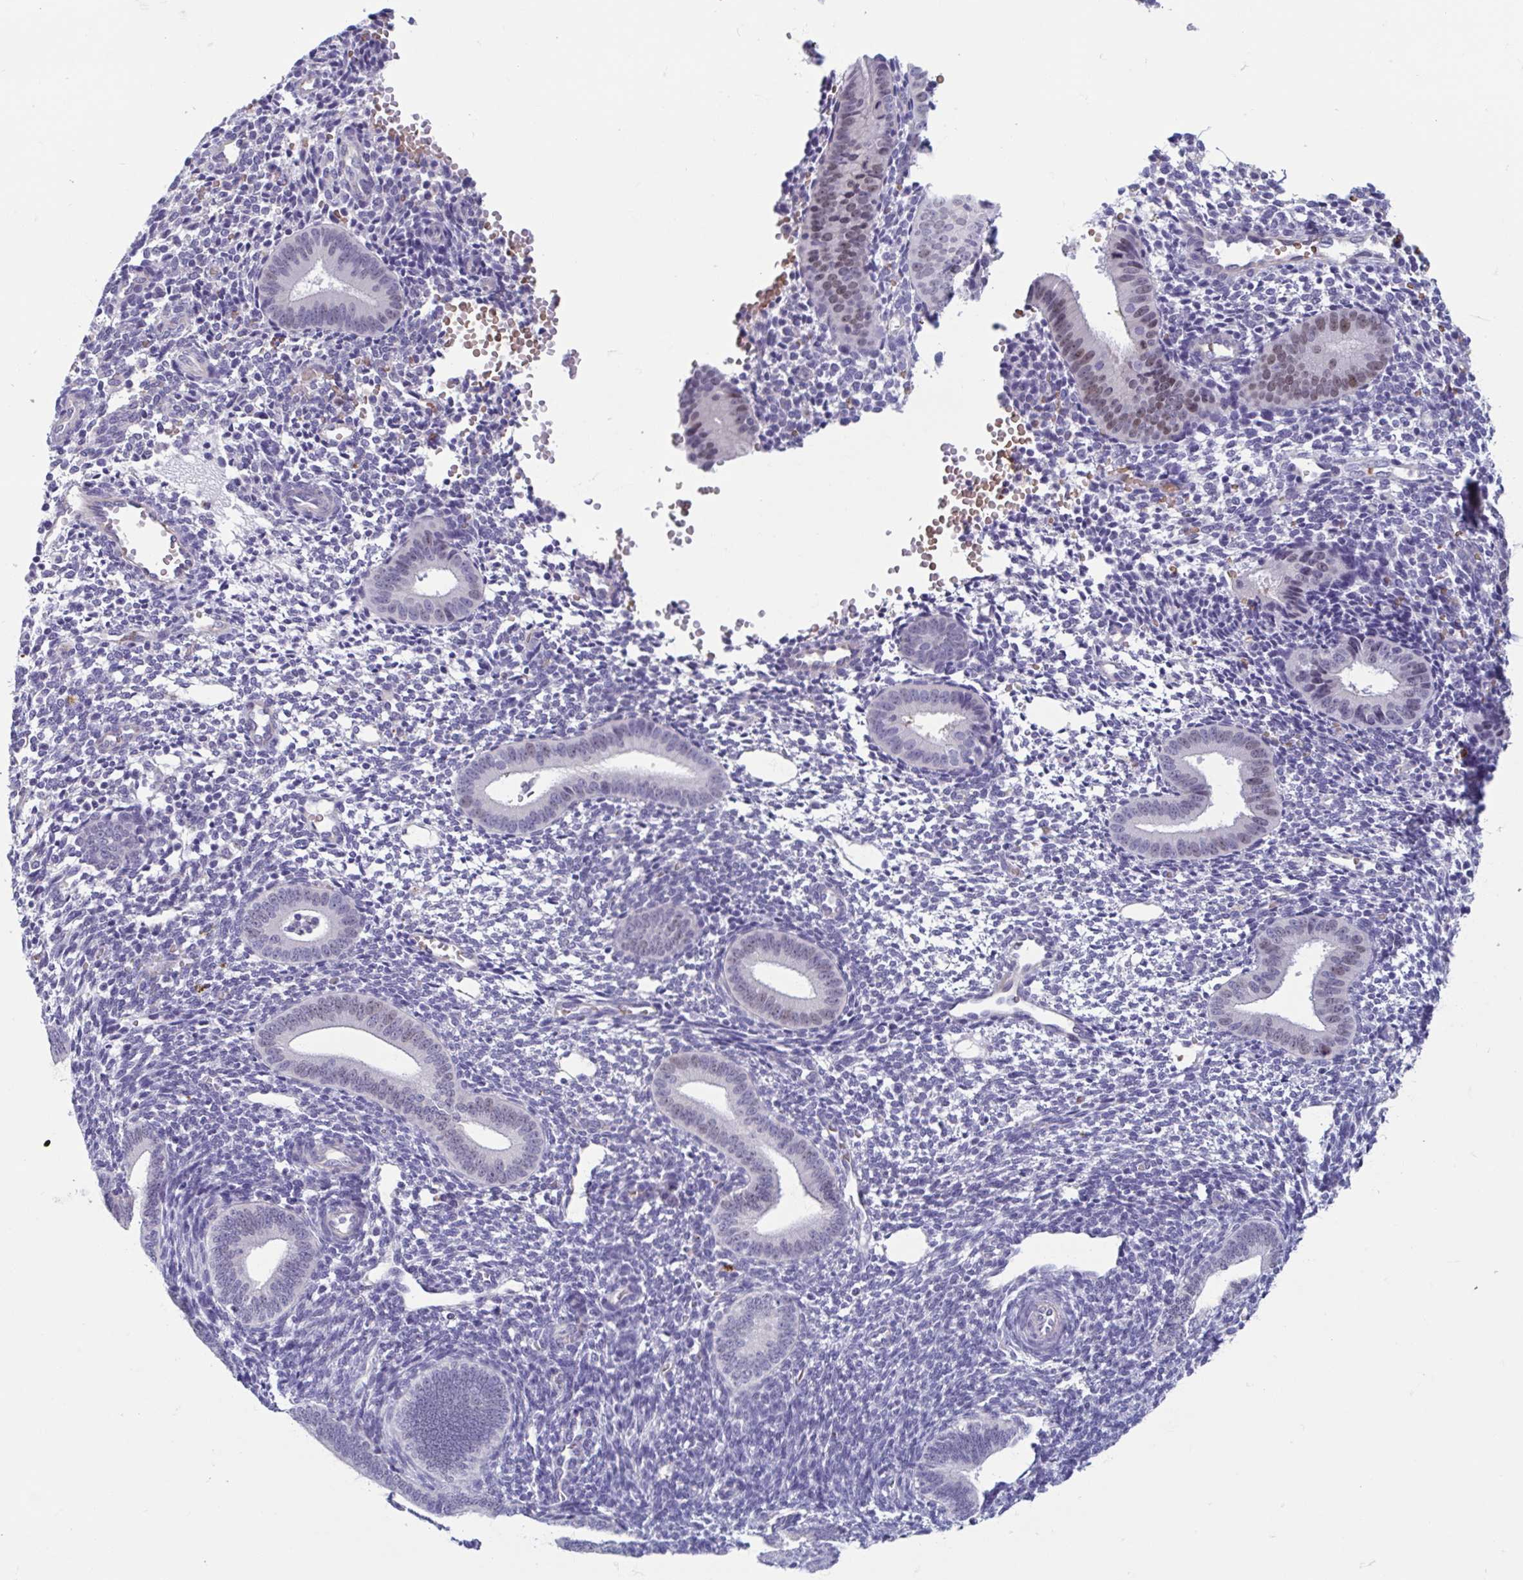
{"staining": {"intensity": "negative", "quantity": "none", "location": "none"}, "tissue": "endometrium", "cell_type": "Cells in endometrial stroma", "image_type": "normal", "snomed": [{"axis": "morphology", "description": "Normal tissue, NOS"}, {"axis": "topography", "description": "Endometrium"}], "caption": "Endometrium stained for a protein using immunohistochemistry (IHC) shows no positivity cells in endometrial stroma.", "gene": "MORC4", "patient": {"sex": "female", "age": 40}}